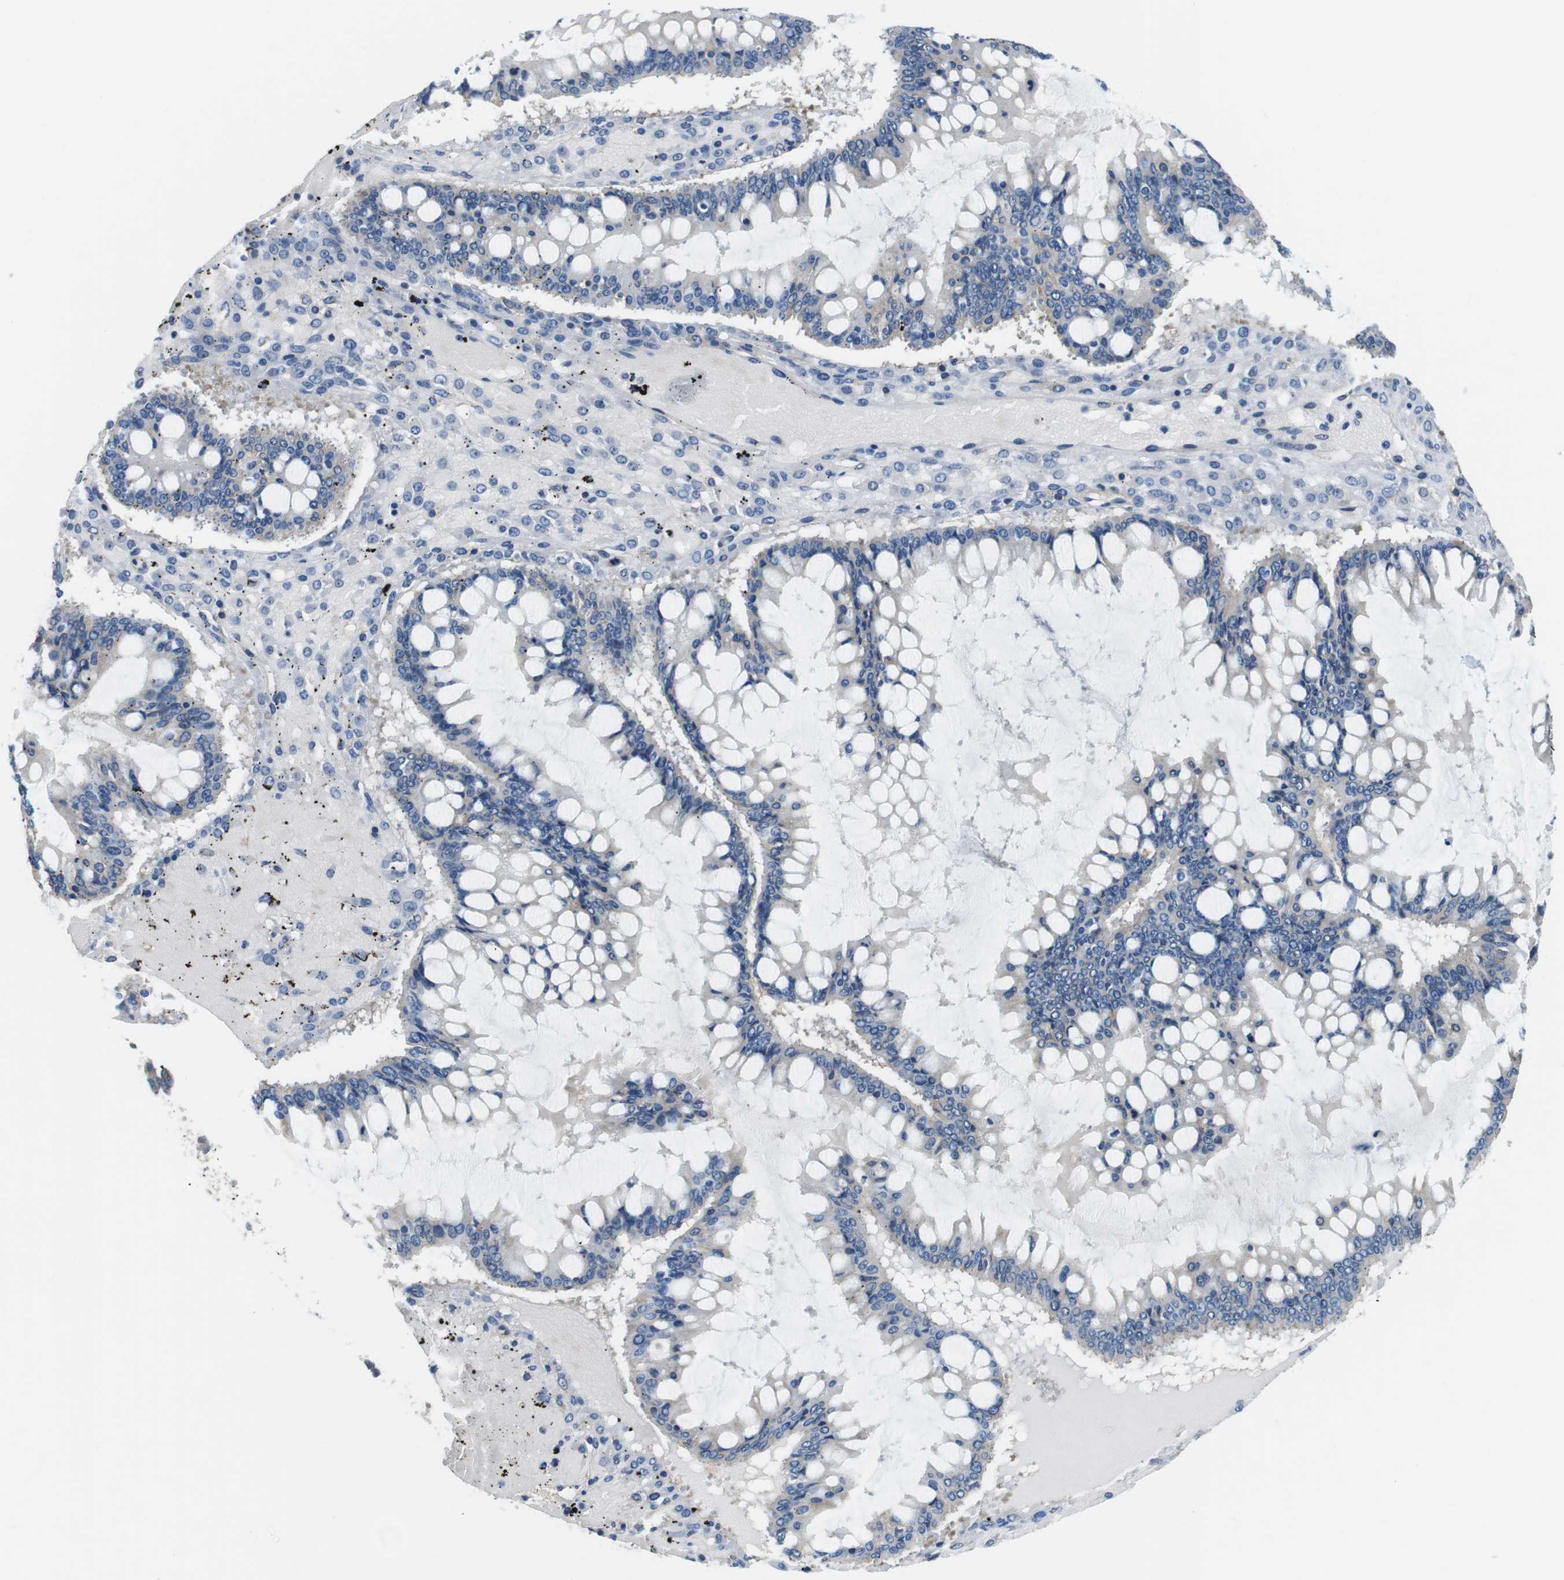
{"staining": {"intensity": "weak", "quantity": "<25%", "location": "cytoplasmic/membranous"}, "tissue": "ovarian cancer", "cell_type": "Tumor cells", "image_type": "cancer", "snomed": [{"axis": "morphology", "description": "Cystadenocarcinoma, mucinous, NOS"}, {"axis": "topography", "description": "Ovary"}], "caption": "Photomicrograph shows no significant protein positivity in tumor cells of ovarian cancer.", "gene": "DENND4C", "patient": {"sex": "female", "age": 73}}